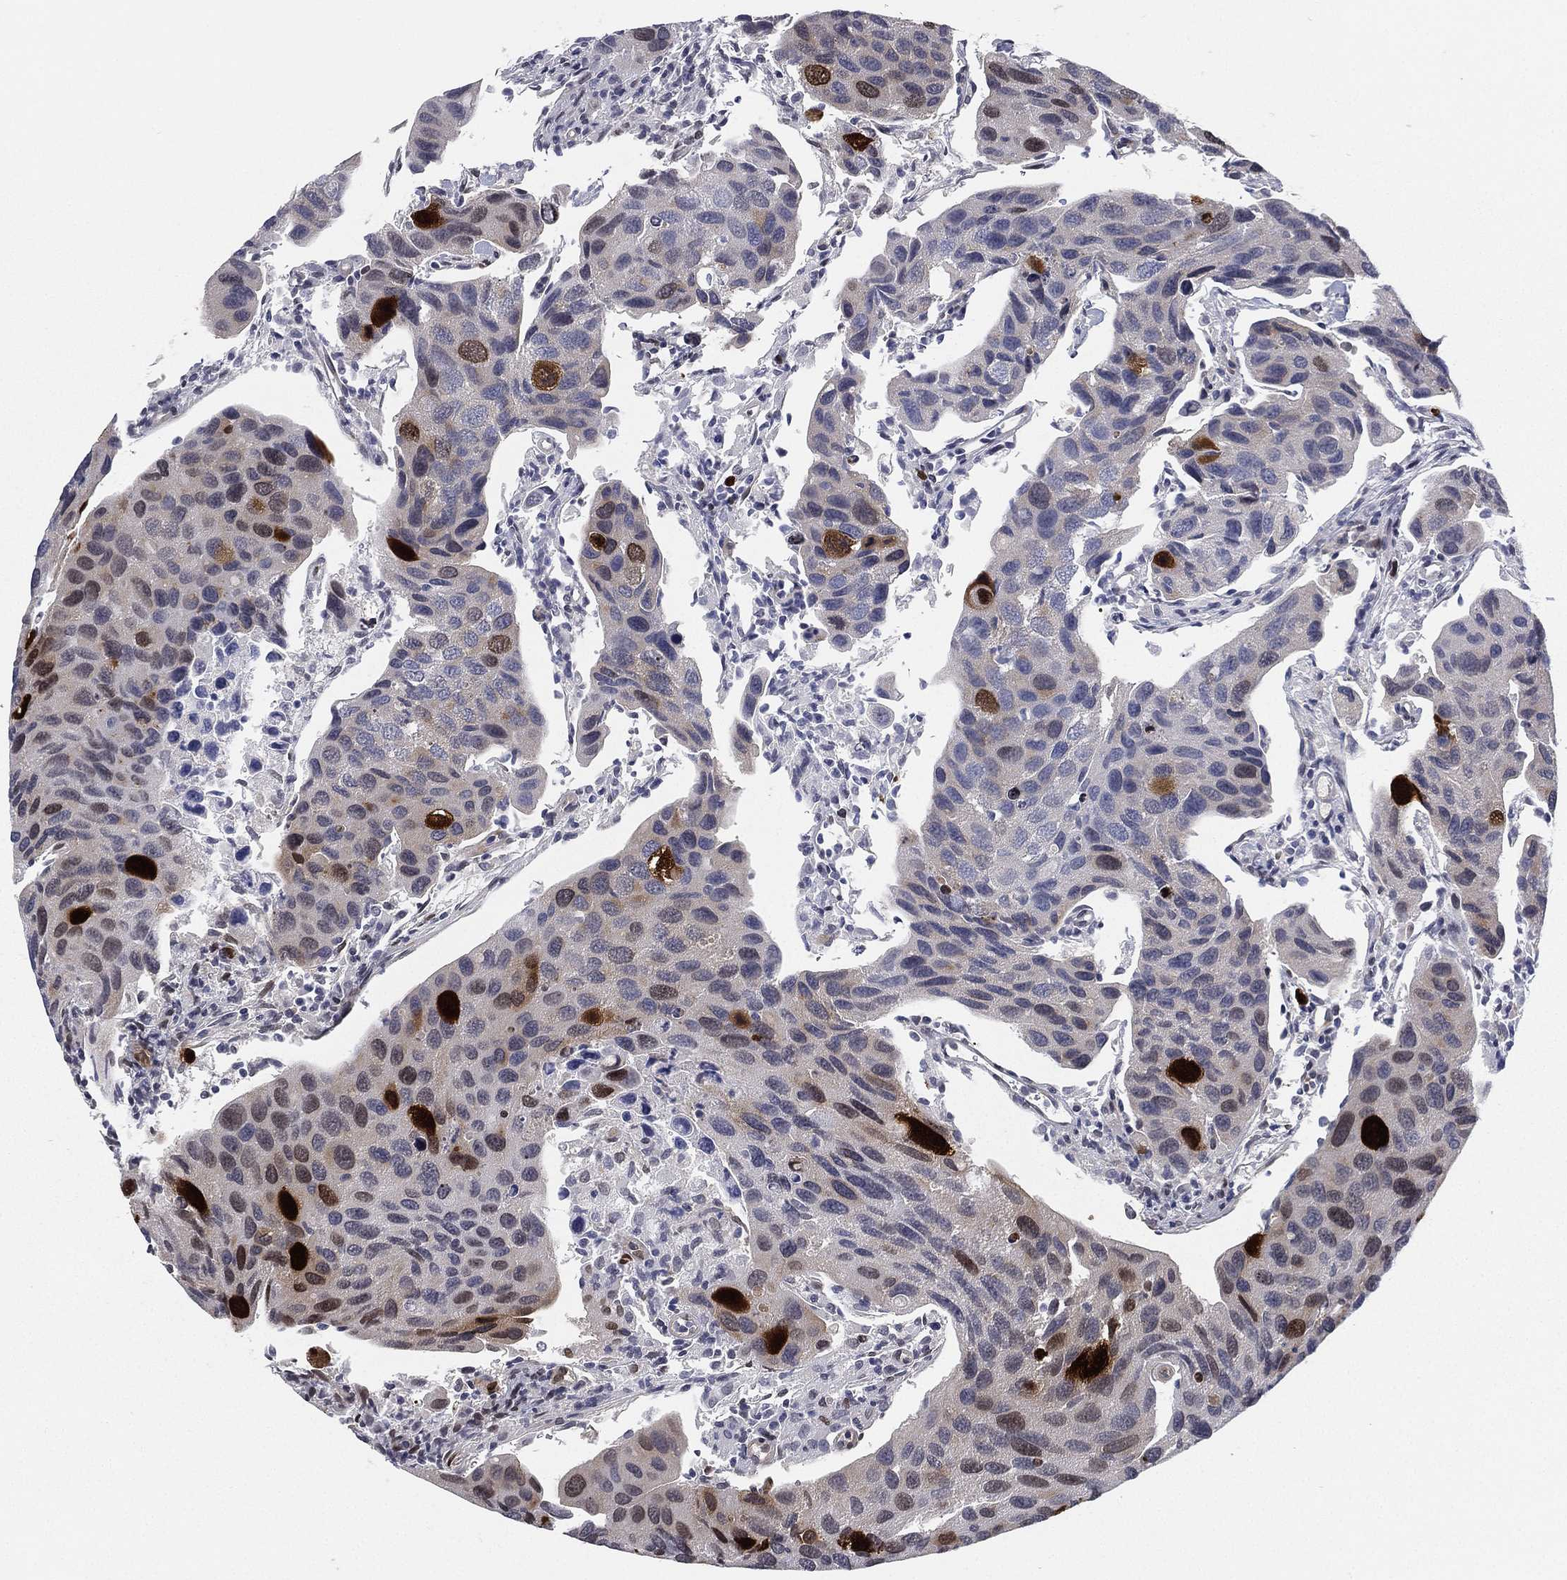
{"staining": {"intensity": "strong", "quantity": "25%-75%", "location": "nuclear"}, "tissue": "urothelial cancer", "cell_type": "Tumor cells", "image_type": "cancer", "snomed": [{"axis": "morphology", "description": "Urothelial carcinoma, High grade"}, {"axis": "topography", "description": "Urinary bladder"}], "caption": "This histopathology image demonstrates immunohistochemistry (IHC) staining of human urothelial cancer, with high strong nuclear positivity in about 25%-75% of tumor cells.", "gene": "LMNB1", "patient": {"sex": "male", "age": 79}}